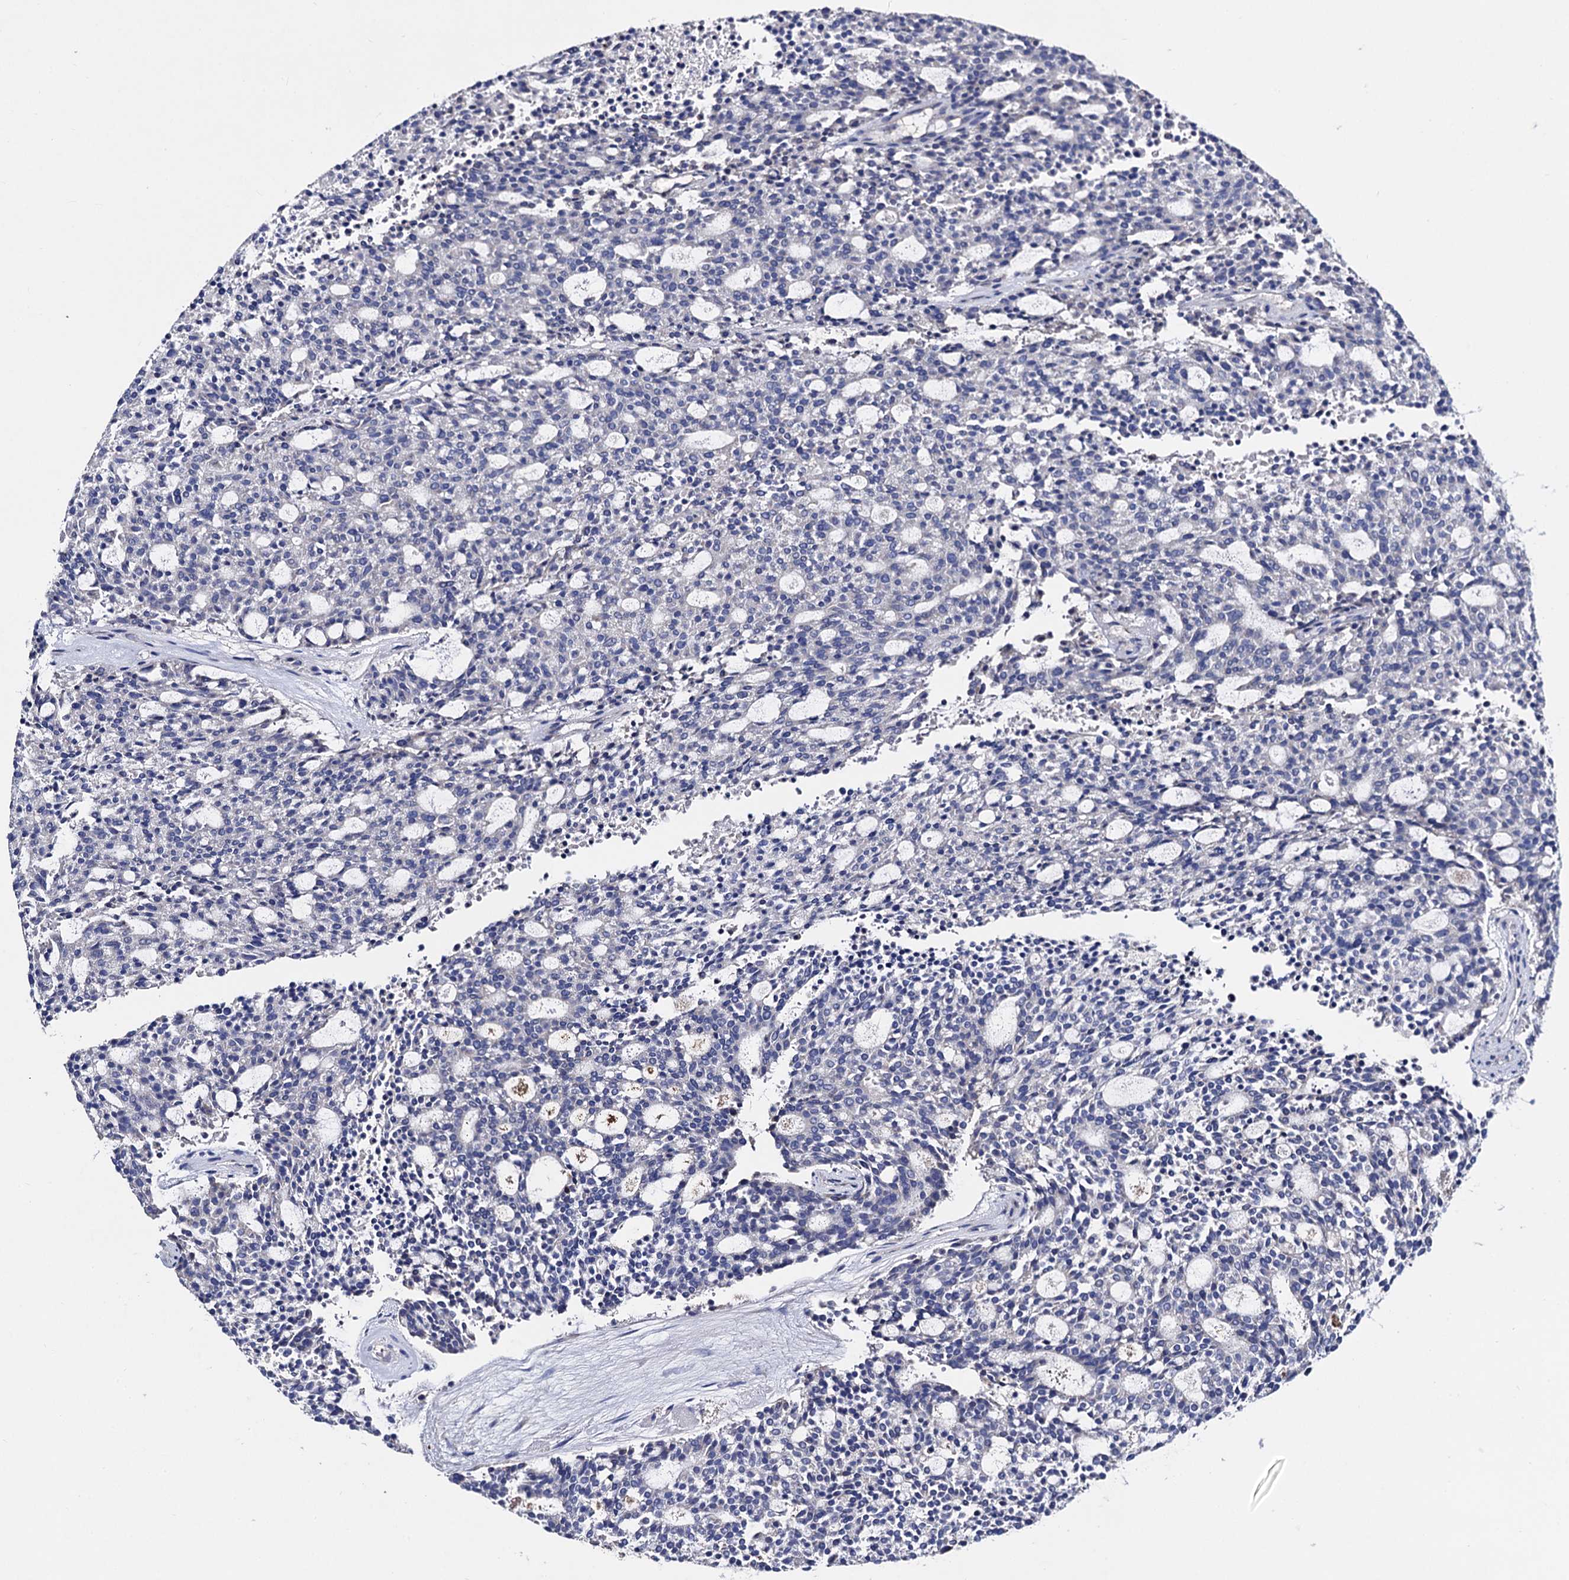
{"staining": {"intensity": "negative", "quantity": "none", "location": "none"}, "tissue": "carcinoid", "cell_type": "Tumor cells", "image_type": "cancer", "snomed": [{"axis": "morphology", "description": "Carcinoid, malignant, NOS"}, {"axis": "topography", "description": "Pancreas"}], "caption": "Protein analysis of malignant carcinoid exhibits no significant staining in tumor cells.", "gene": "FREM3", "patient": {"sex": "female", "age": 54}}